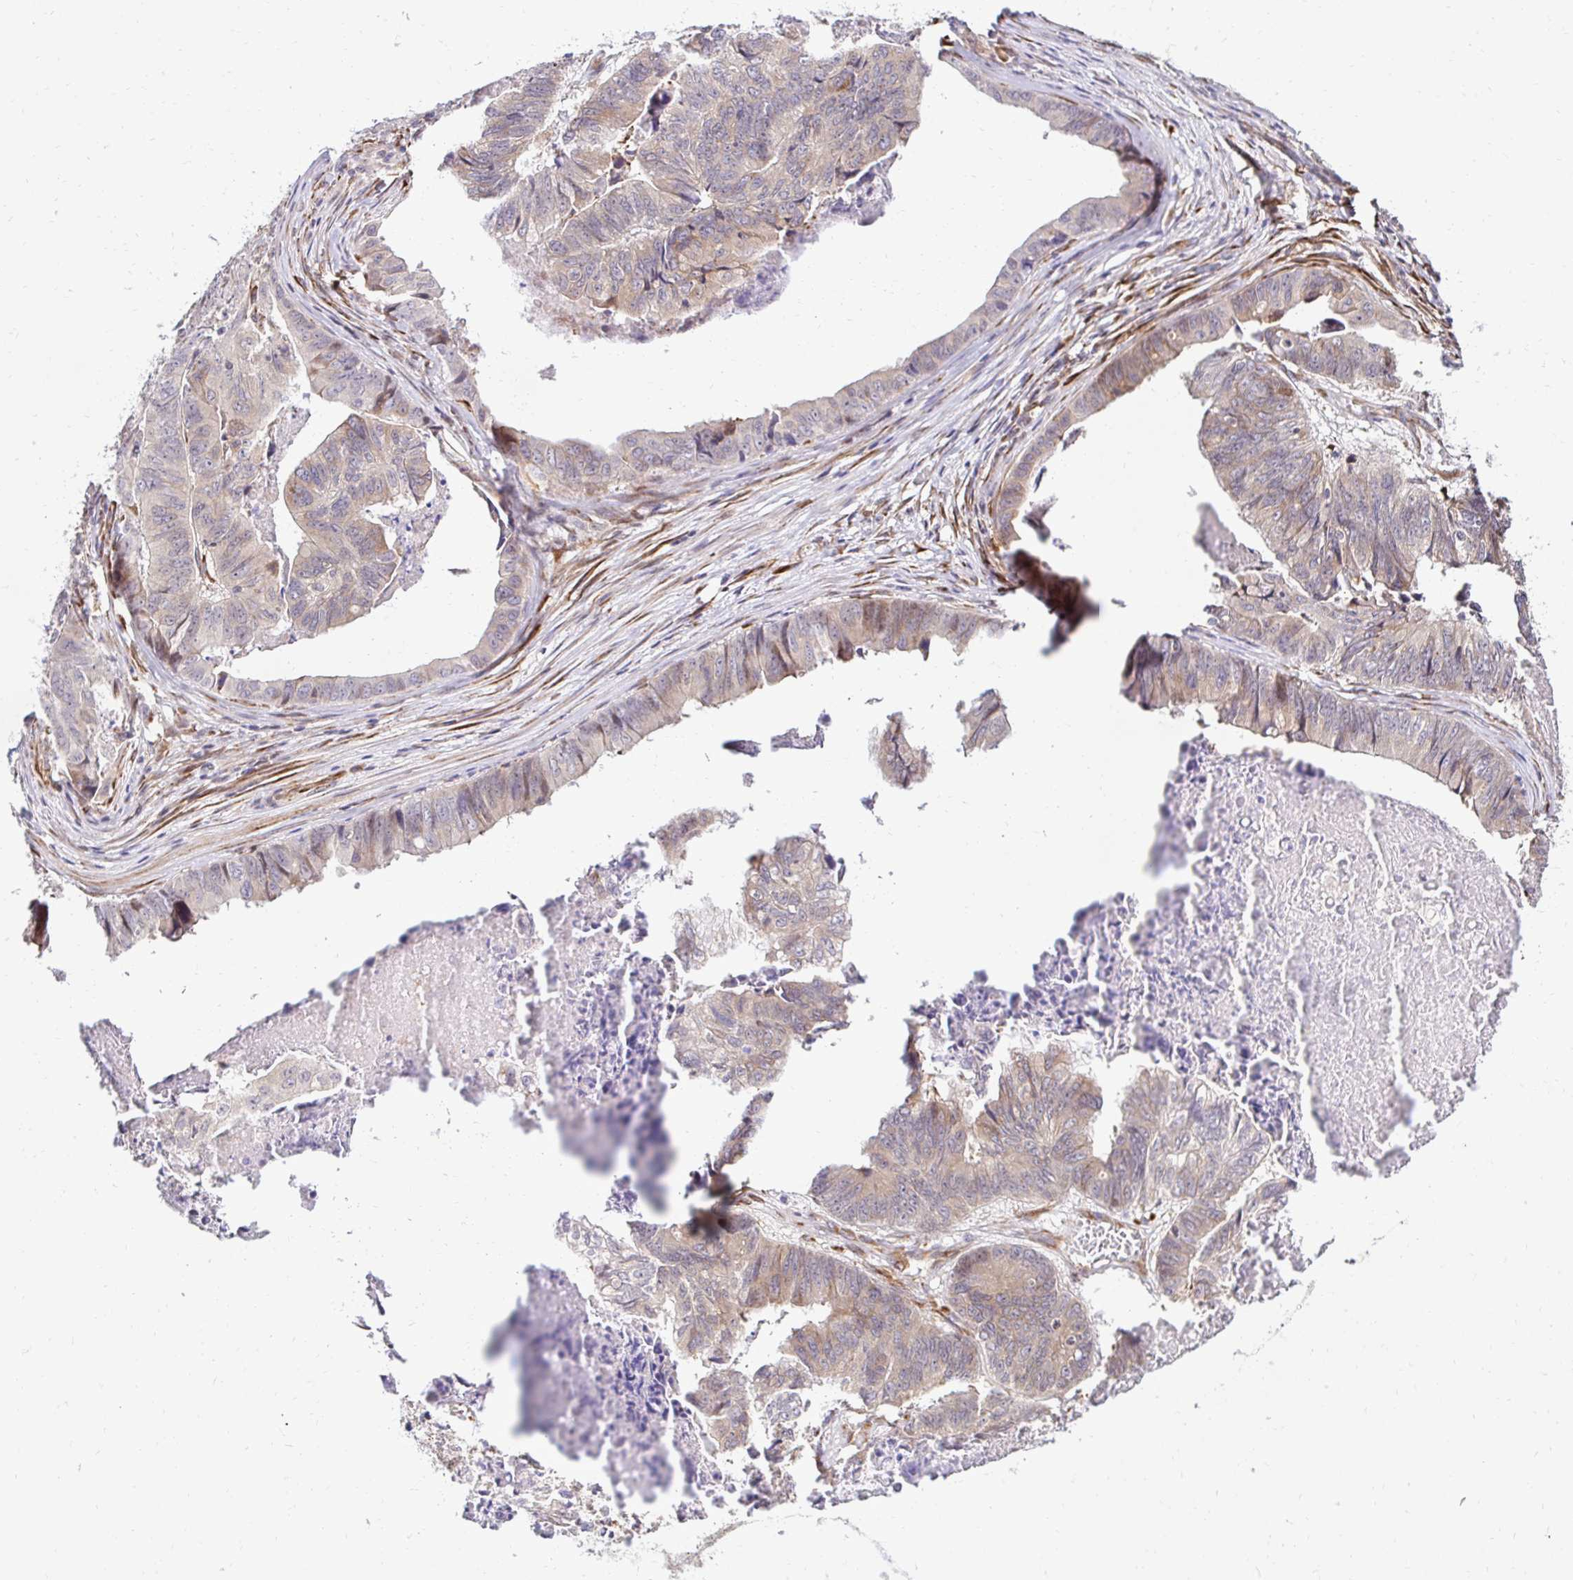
{"staining": {"intensity": "weak", "quantity": "25%-75%", "location": "cytoplasmic/membranous"}, "tissue": "stomach cancer", "cell_type": "Tumor cells", "image_type": "cancer", "snomed": [{"axis": "morphology", "description": "Adenocarcinoma, NOS"}, {"axis": "topography", "description": "Stomach, lower"}], "caption": "The histopathology image displays a brown stain indicating the presence of a protein in the cytoplasmic/membranous of tumor cells in adenocarcinoma (stomach).", "gene": "HPS1", "patient": {"sex": "male", "age": 77}}